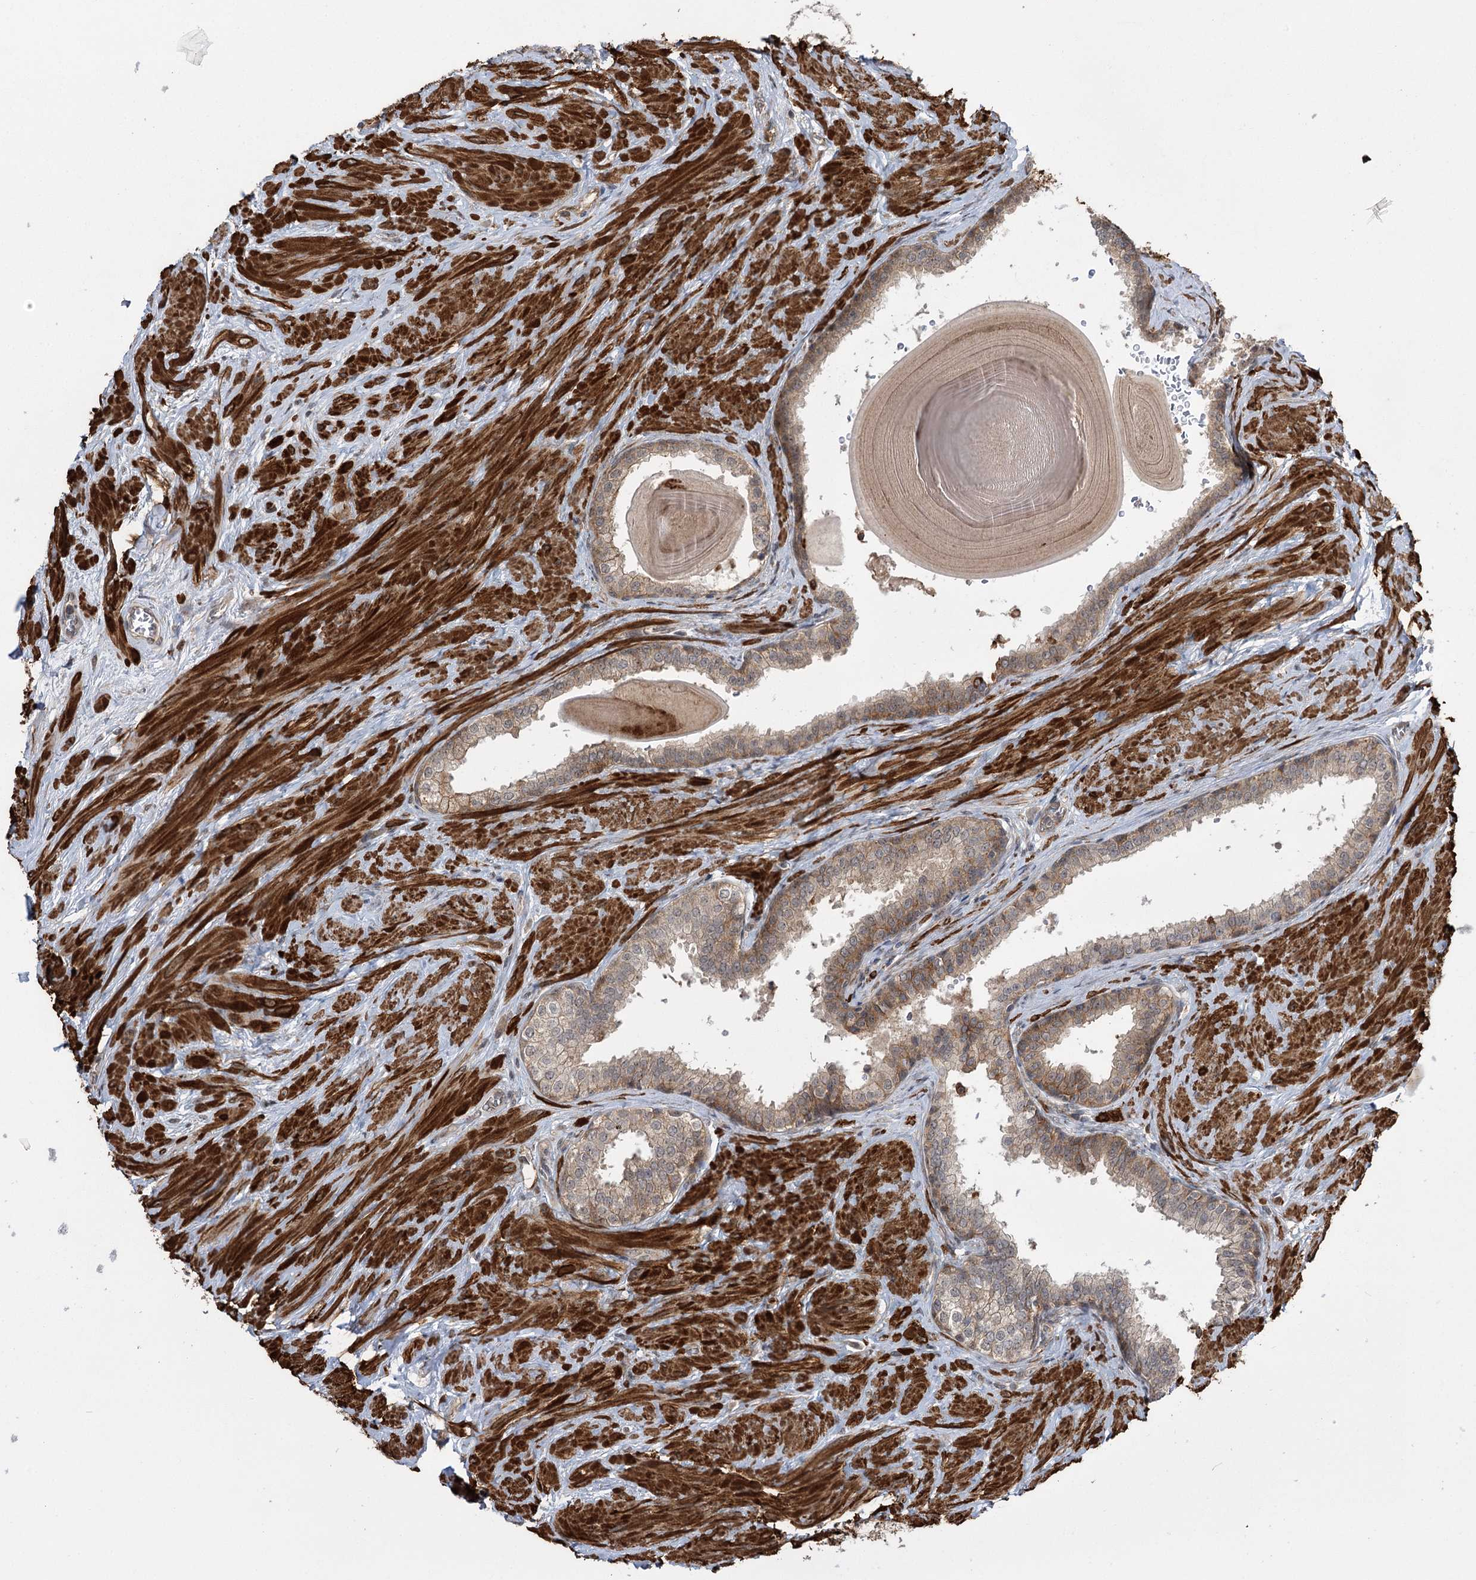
{"staining": {"intensity": "moderate", "quantity": ">75%", "location": "cytoplasmic/membranous"}, "tissue": "prostate", "cell_type": "Glandular cells", "image_type": "normal", "snomed": [{"axis": "morphology", "description": "Normal tissue, NOS"}, {"axis": "topography", "description": "Prostate"}], "caption": "Glandular cells exhibit moderate cytoplasmic/membranous staining in about >75% of cells in benign prostate. The staining is performed using DAB brown chromogen to label protein expression. The nuclei are counter-stained blue using hematoxylin.", "gene": "KCNN2", "patient": {"sex": "male", "age": 48}}